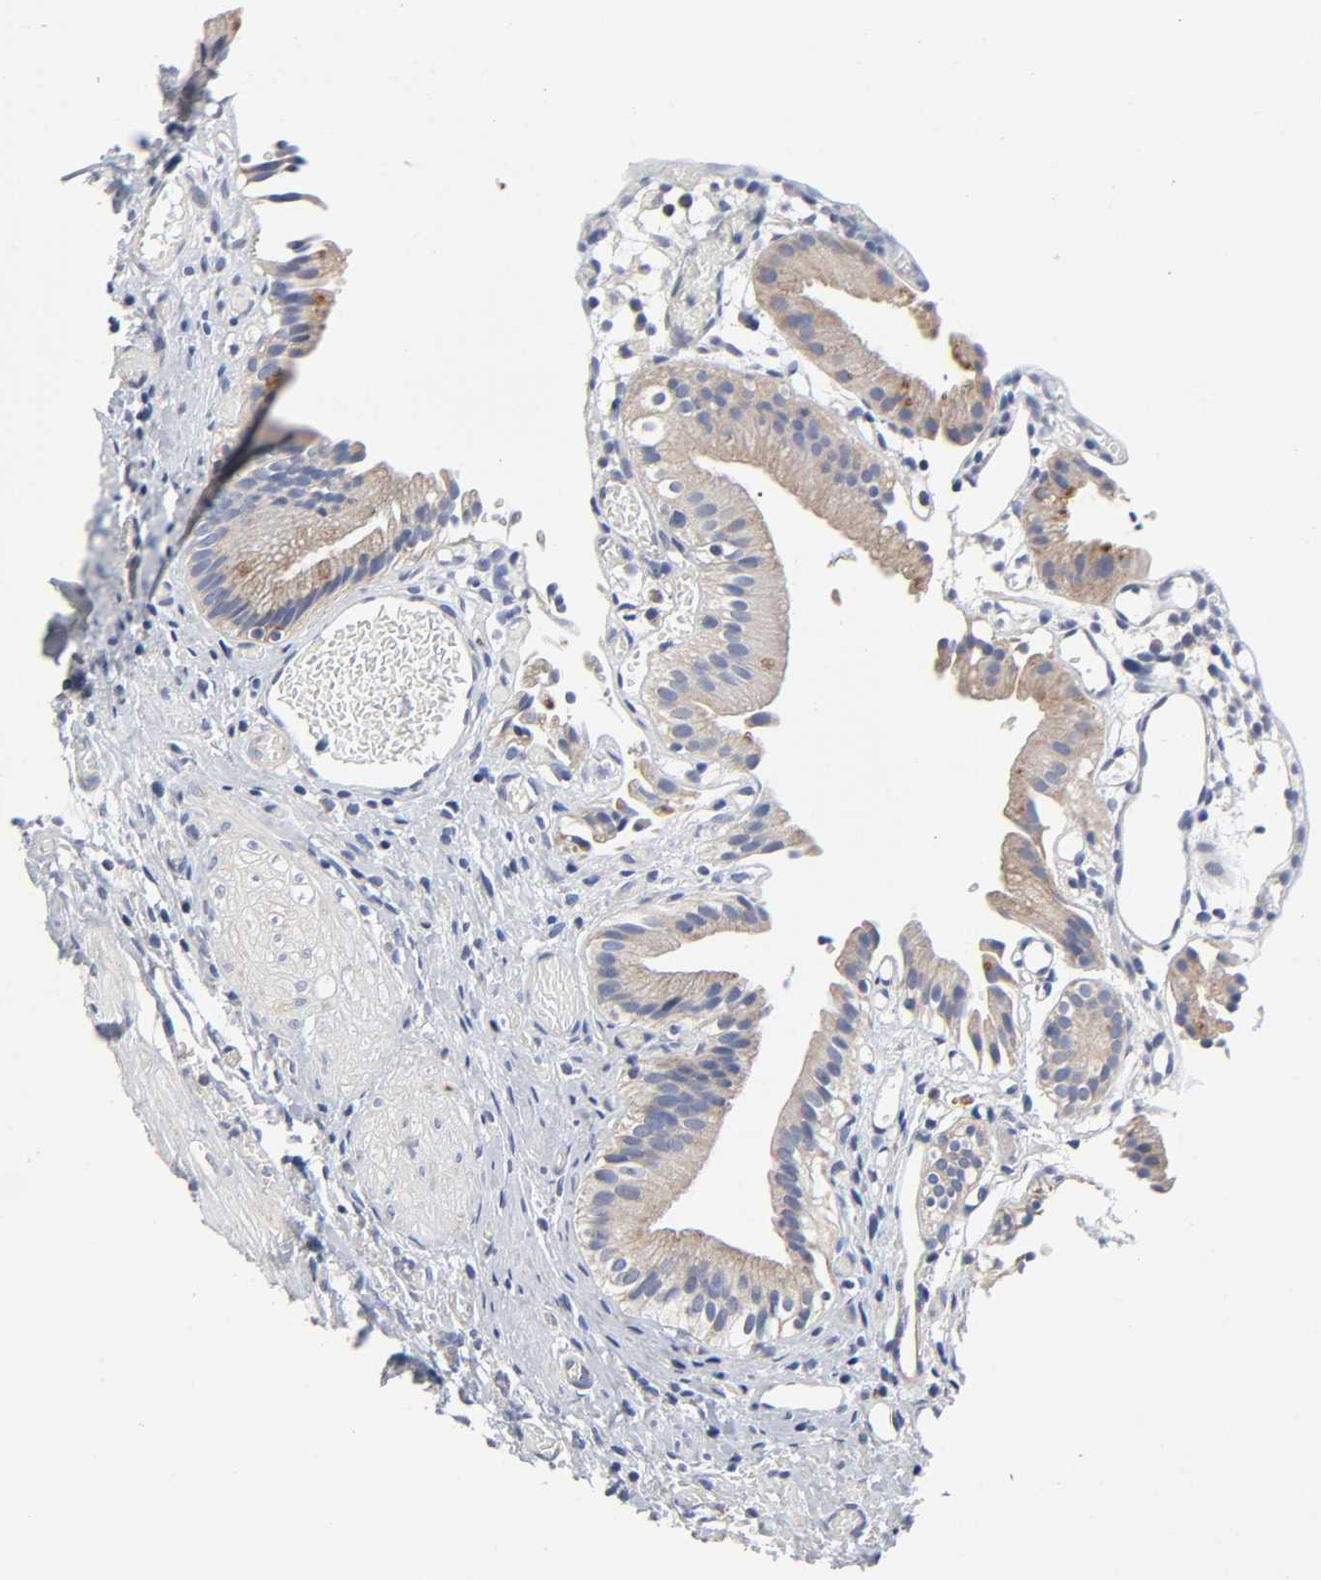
{"staining": {"intensity": "weak", "quantity": ">75%", "location": "cytoplasmic/membranous"}, "tissue": "gallbladder", "cell_type": "Glandular cells", "image_type": "normal", "snomed": [{"axis": "morphology", "description": "Normal tissue, NOS"}, {"axis": "topography", "description": "Gallbladder"}], "caption": "A histopathology image showing weak cytoplasmic/membranous staining in approximately >75% of glandular cells in normal gallbladder, as visualized by brown immunohistochemical staining.", "gene": "AOPEP", "patient": {"sex": "male", "age": 65}}